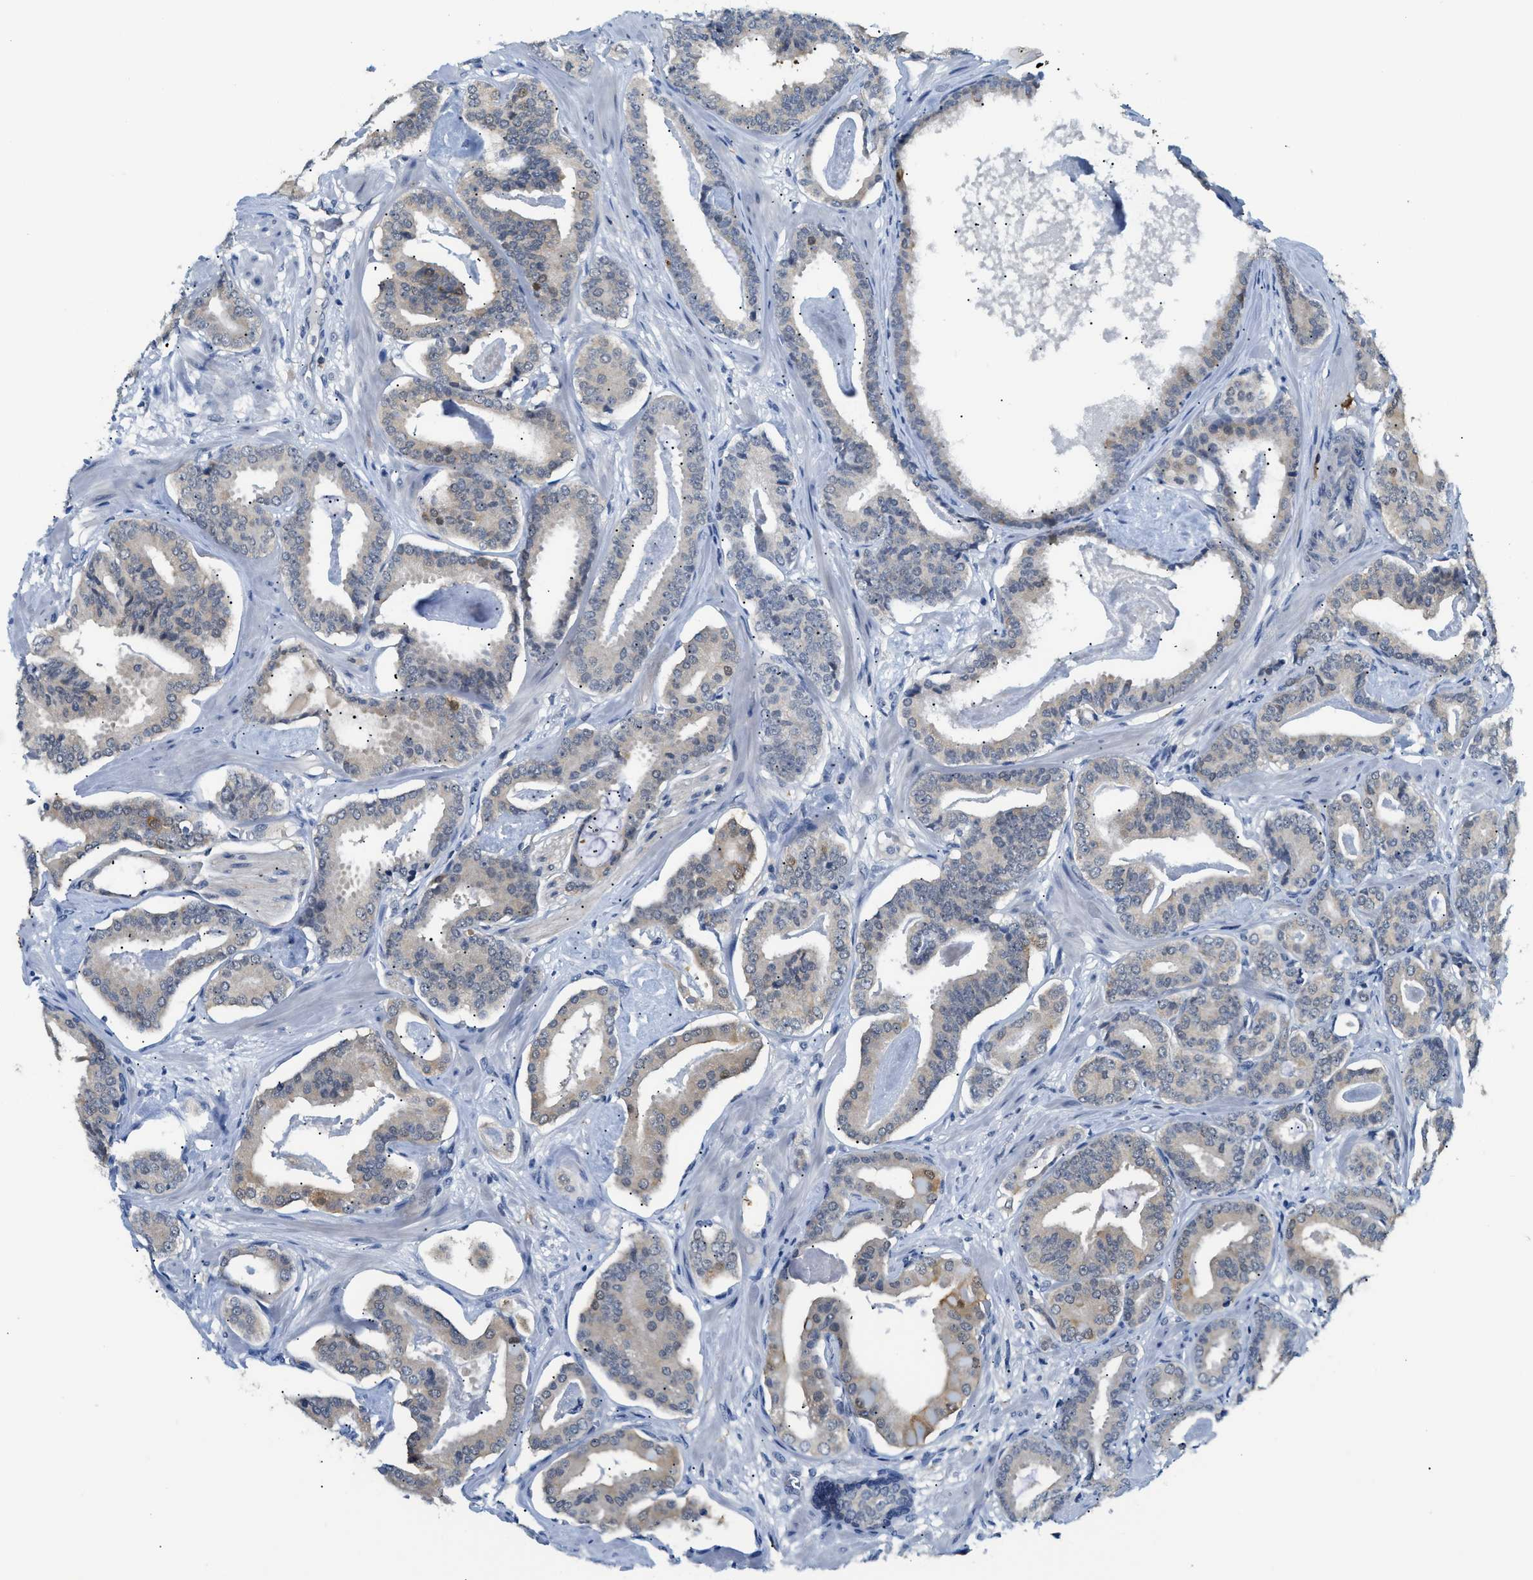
{"staining": {"intensity": "weak", "quantity": "<25%", "location": "cytoplasmic/membranous"}, "tissue": "prostate cancer", "cell_type": "Tumor cells", "image_type": "cancer", "snomed": [{"axis": "morphology", "description": "Adenocarcinoma, Low grade"}, {"axis": "topography", "description": "Prostate"}], "caption": "IHC image of low-grade adenocarcinoma (prostate) stained for a protein (brown), which reveals no expression in tumor cells.", "gene": "PSAT1", "patient": {"sex": "male", "age": 53}}